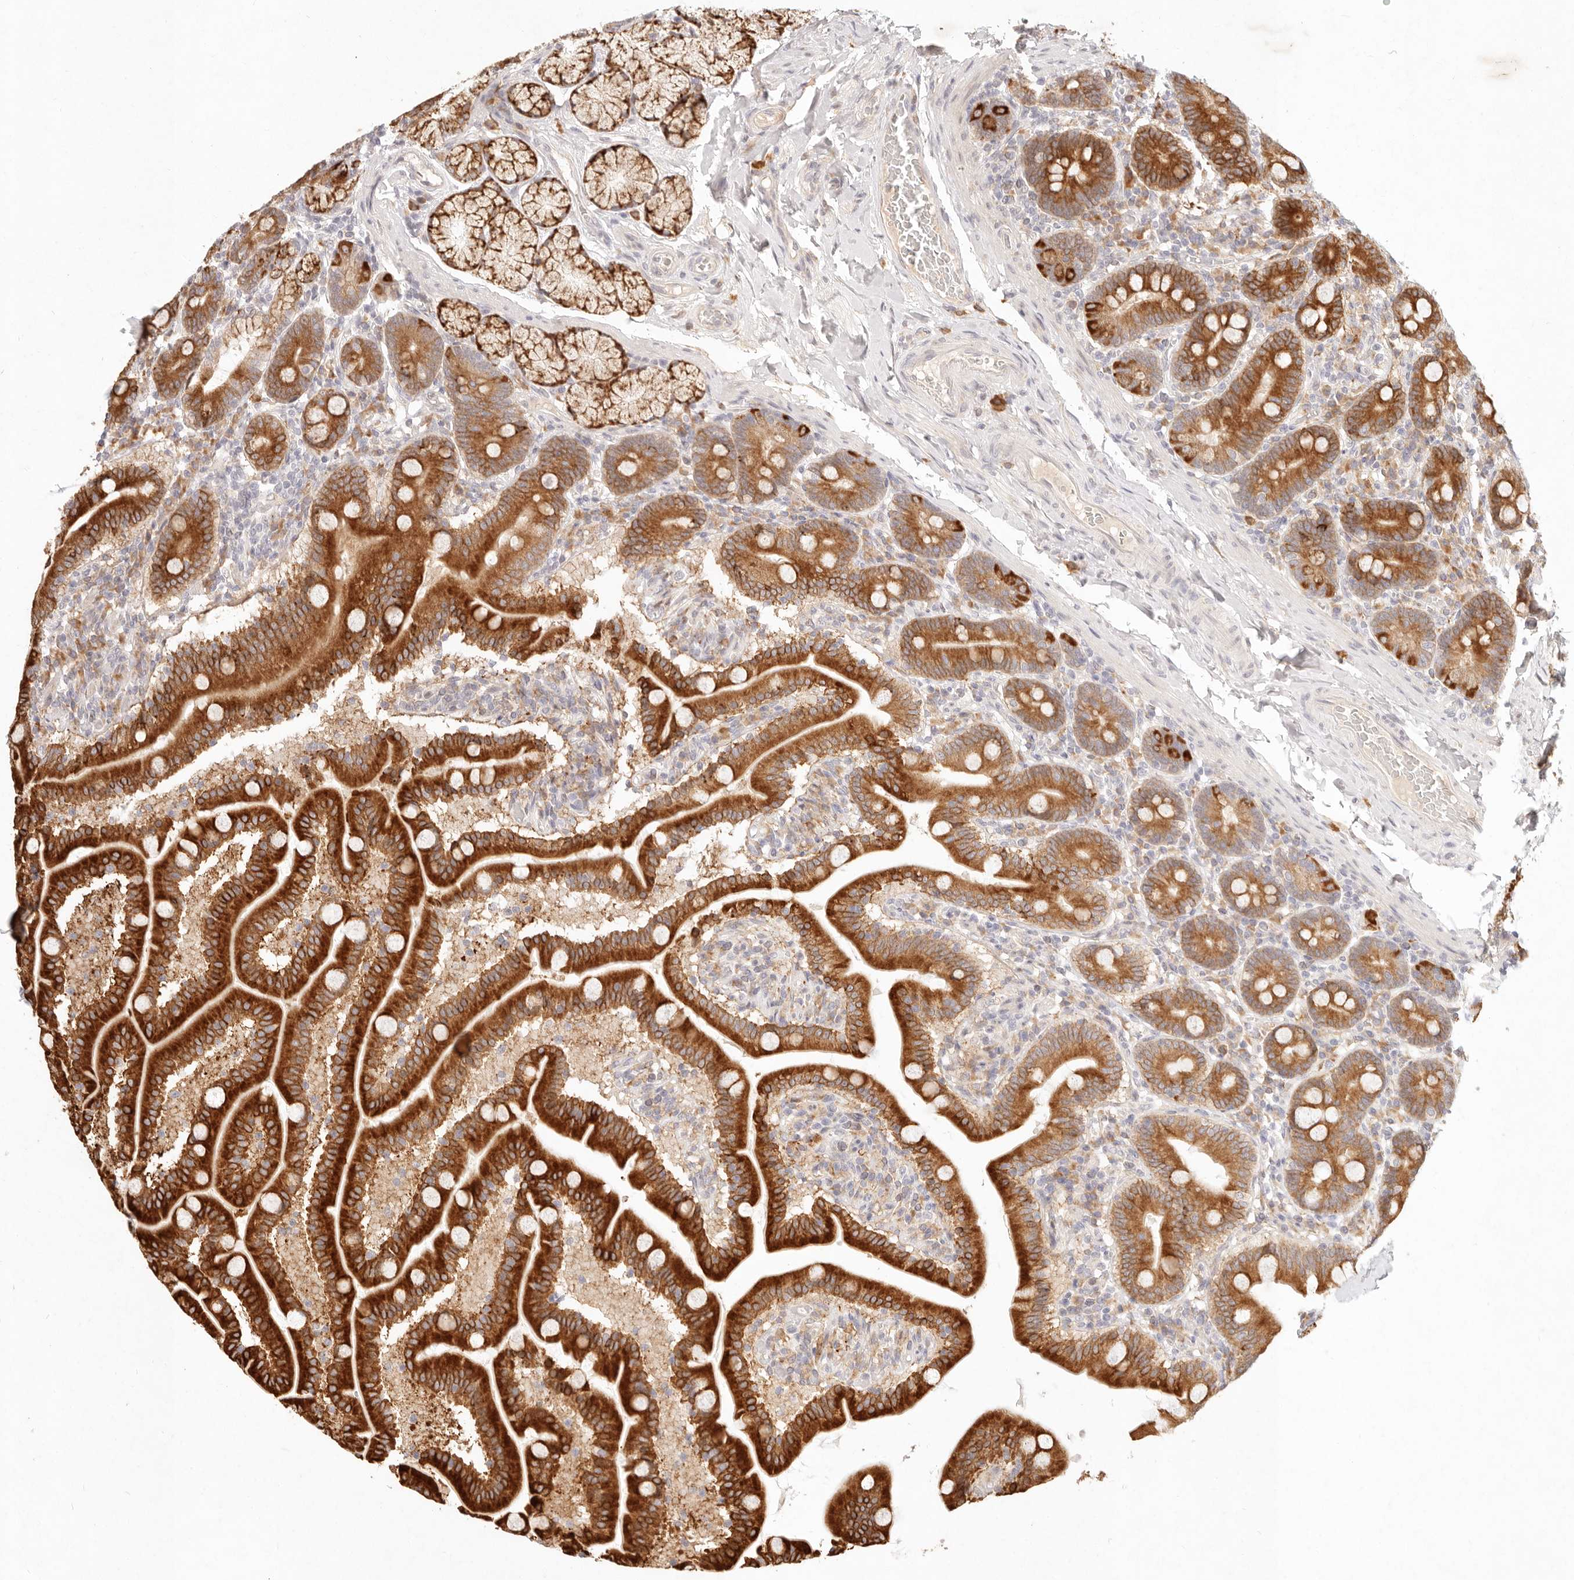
{"staining": {"intensity": "strong", "quantity": ">75%", "location": "cytoplasmic/membranous"}, "tissue": "duodenum", "cell_type": "Glandular cells", "image_type": "normal", "snomed": [{"axis": "morphology", "description": "Normal tissue, NOS"}, {"axis": "topography", "description": "Duodenum"}], "caption": "IHC (DAB (3,3'-diaminobenzidine)) staining of benign duodenum shows strong cytoplasmic/membranous protein staining in approximately >75% of glandular cells.", "gene": "C1orf127", "patient": {"sex": "male", "age": 54}}